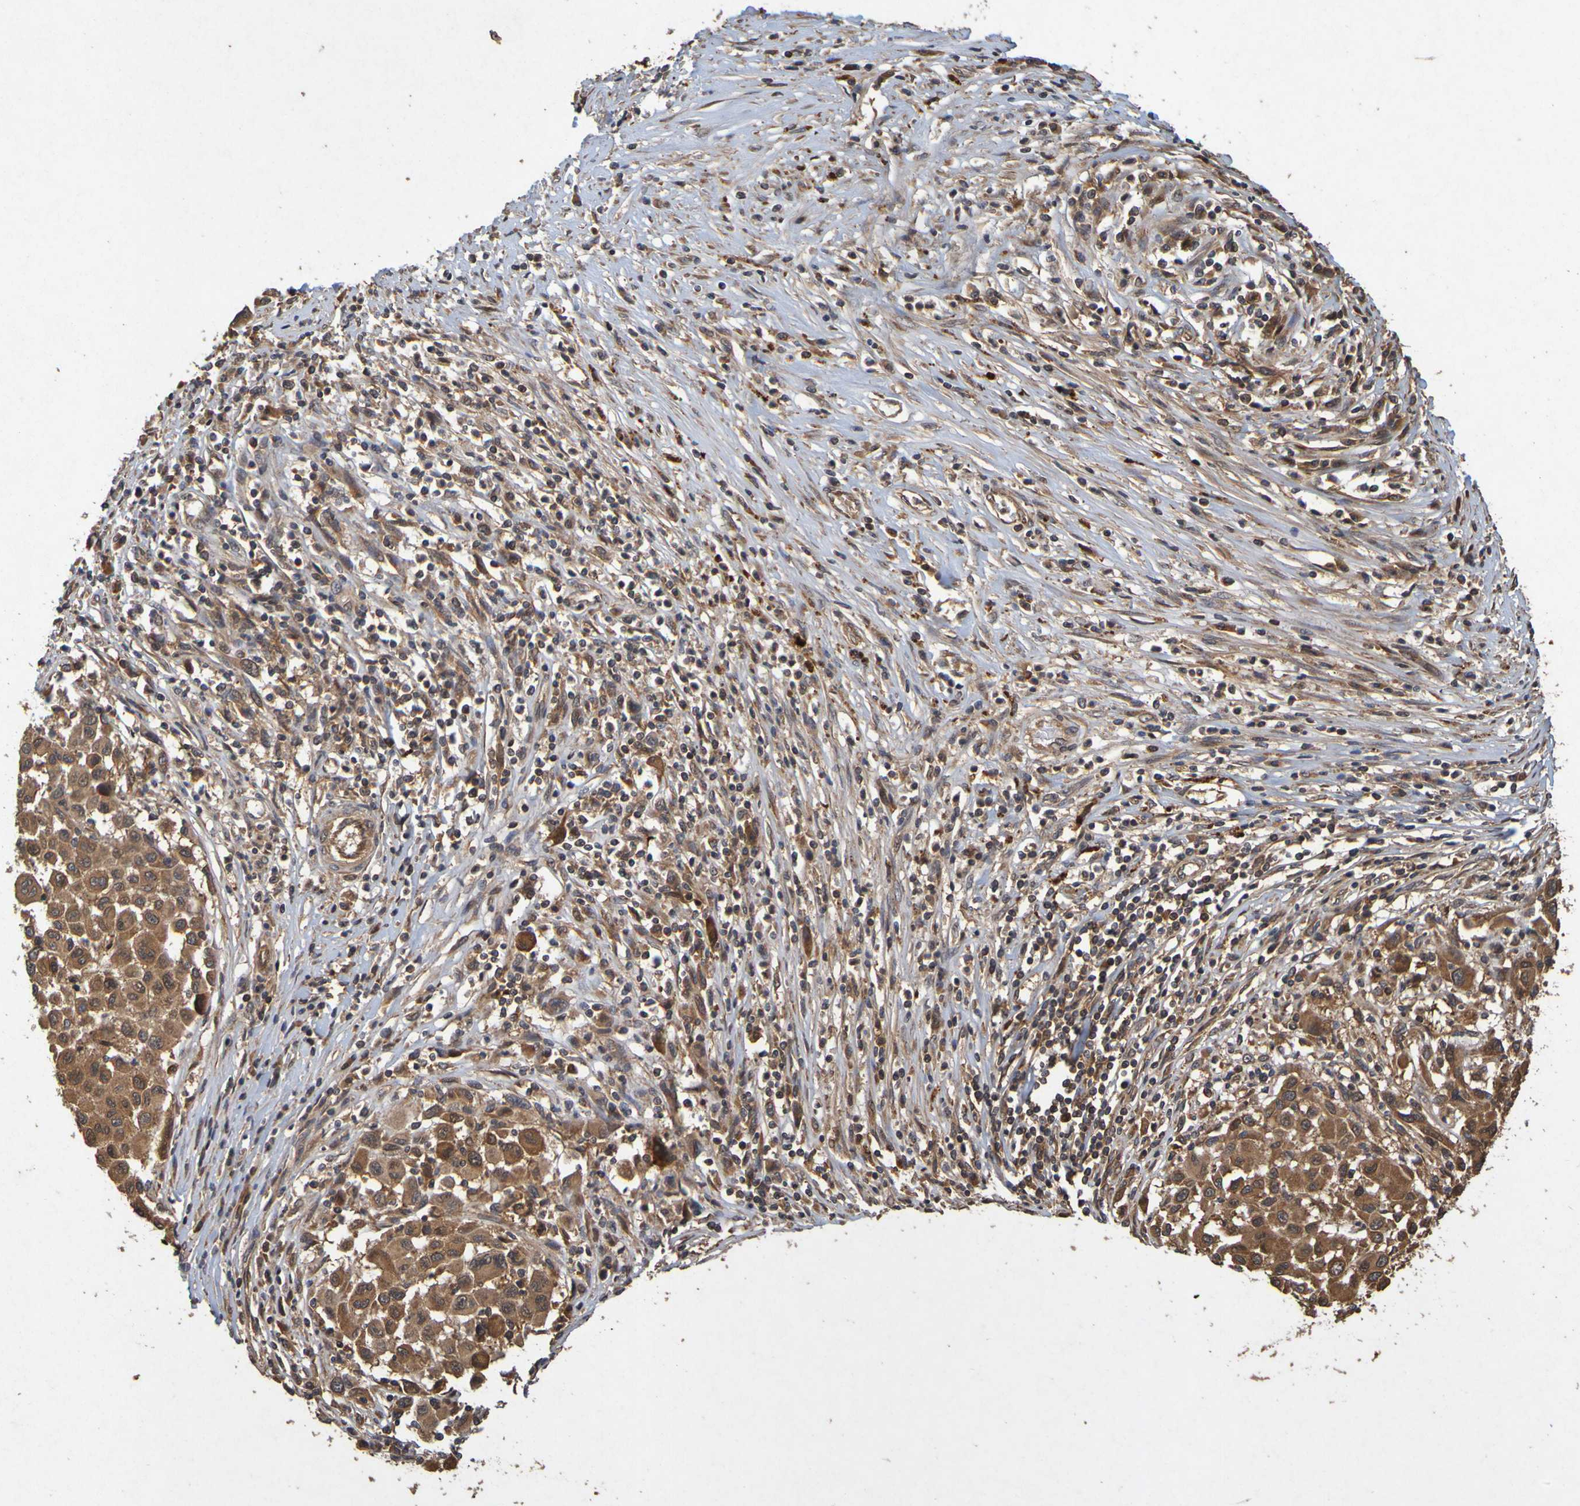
{"staining": {"intensity": "moderate", "quantity": ">75%", "location": "cytoplasmic/membranous"}, "tissue": "melanoma", "cell_type": "Tumor cells", "image_type": "cancer", "snomed": [{"axis": "morphology", "description": "Malignant melanoma, Metastatic site"}, {"axis": "topography", "description": "Lymph node"}], "caption": "Malignant melanoma (metastatic site) was stained to show a protein in brown. There is medium levels of moderate cytoplasmic/membranous expression in about >75% of tumor cells. (DAB (3,3'-diaminobenzidine) IHC, brown staining for protein, blue staining for nuclei).", "gene": "OCRL", "patient": {"sex": "male", "age": 61}}